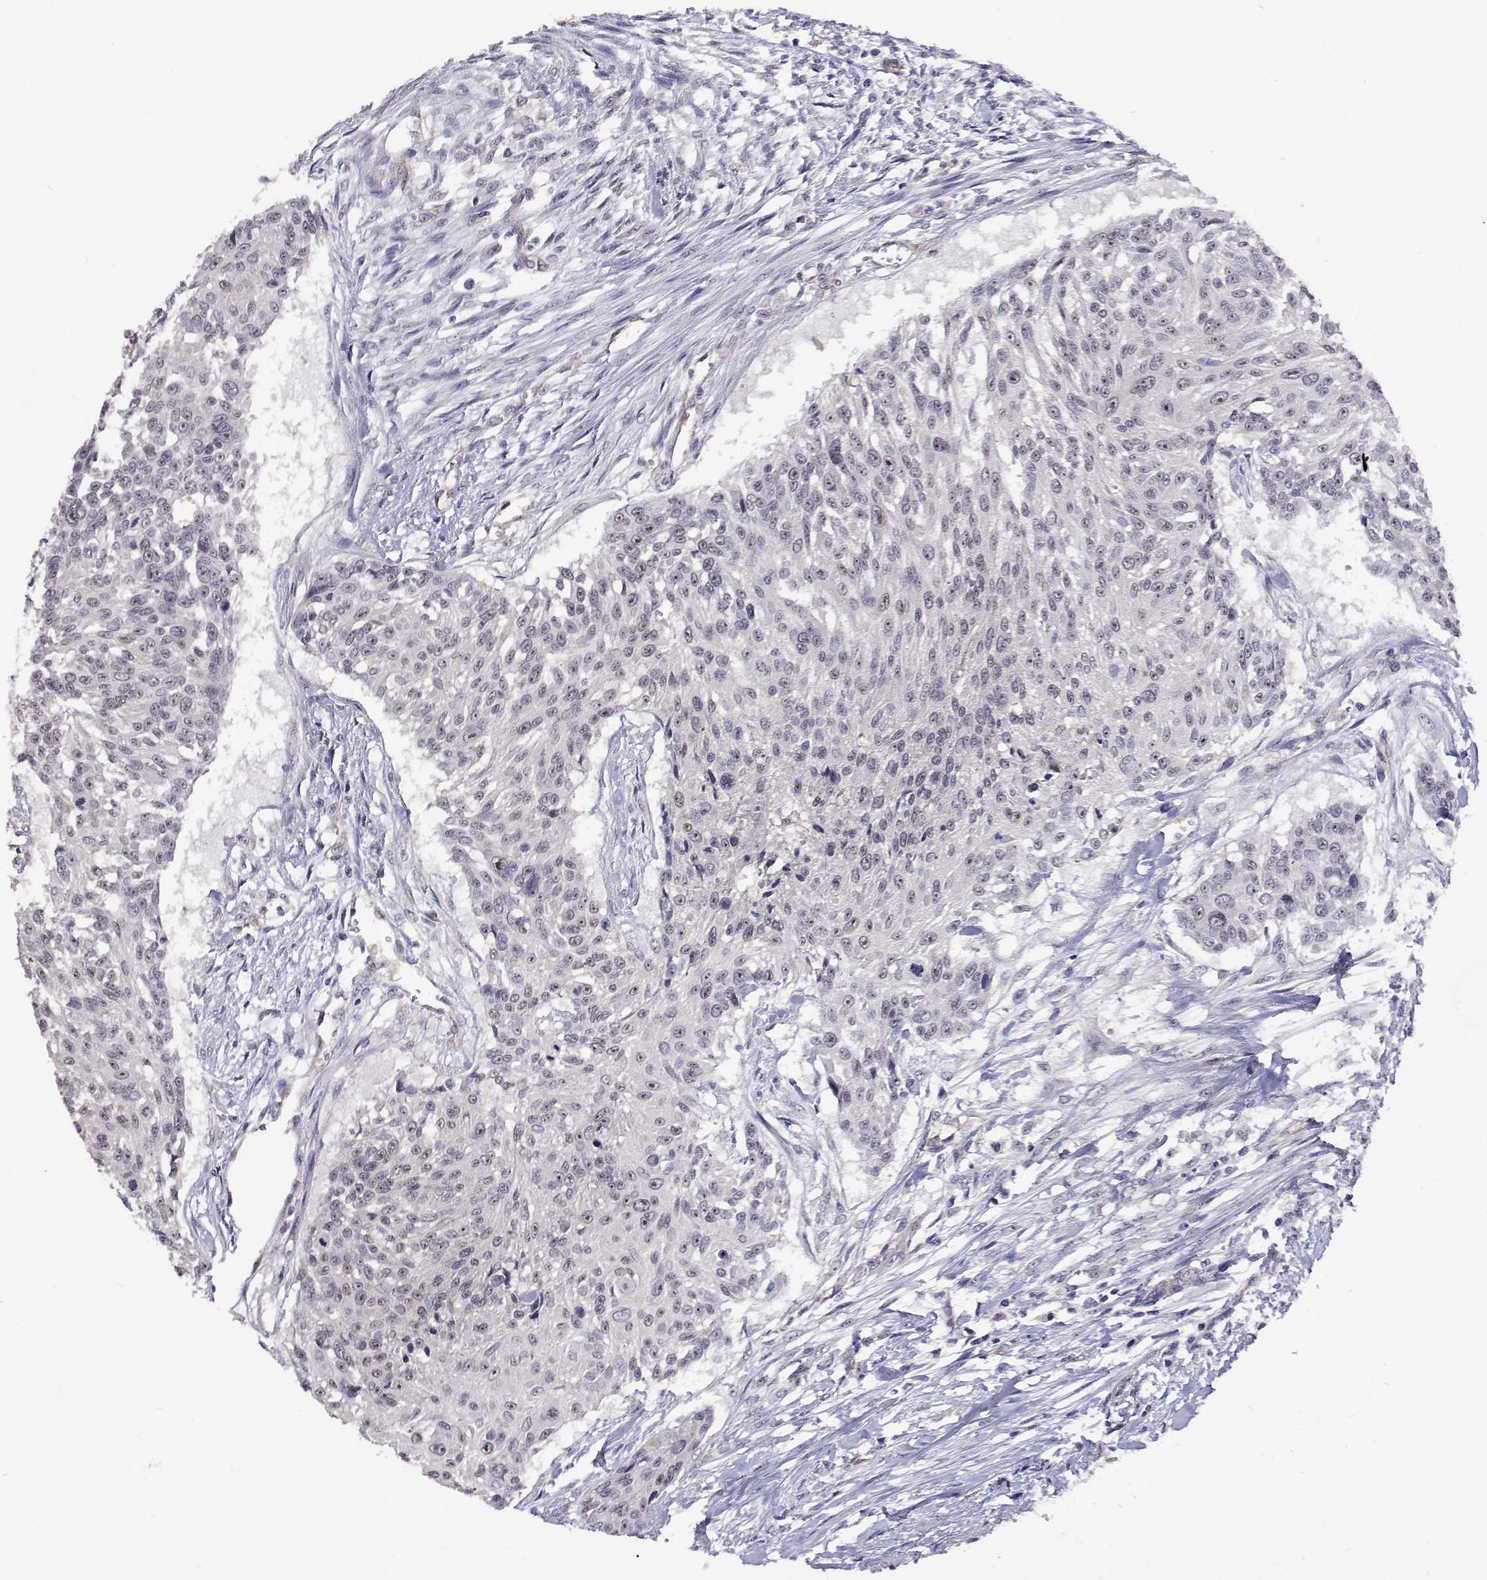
{"staining": {"intensity": "negative", "quantity": "none", "location": "none"}, "tissue": "urothelial cancer", "cell_type": "Tumor cells", "image_type": "cancer", "snomed": [{"axis": "morphology", "description": "Urothelial carcinoma, NOS"}, {"axis": "topography", "description": "Urinary bladder"}], "caption": "Immunohistochemical staining of urothelial cancer reveals no significant expression in tumor cells.", "gene": "NHP2", "patient": {"sex": "male", "age": 55}}